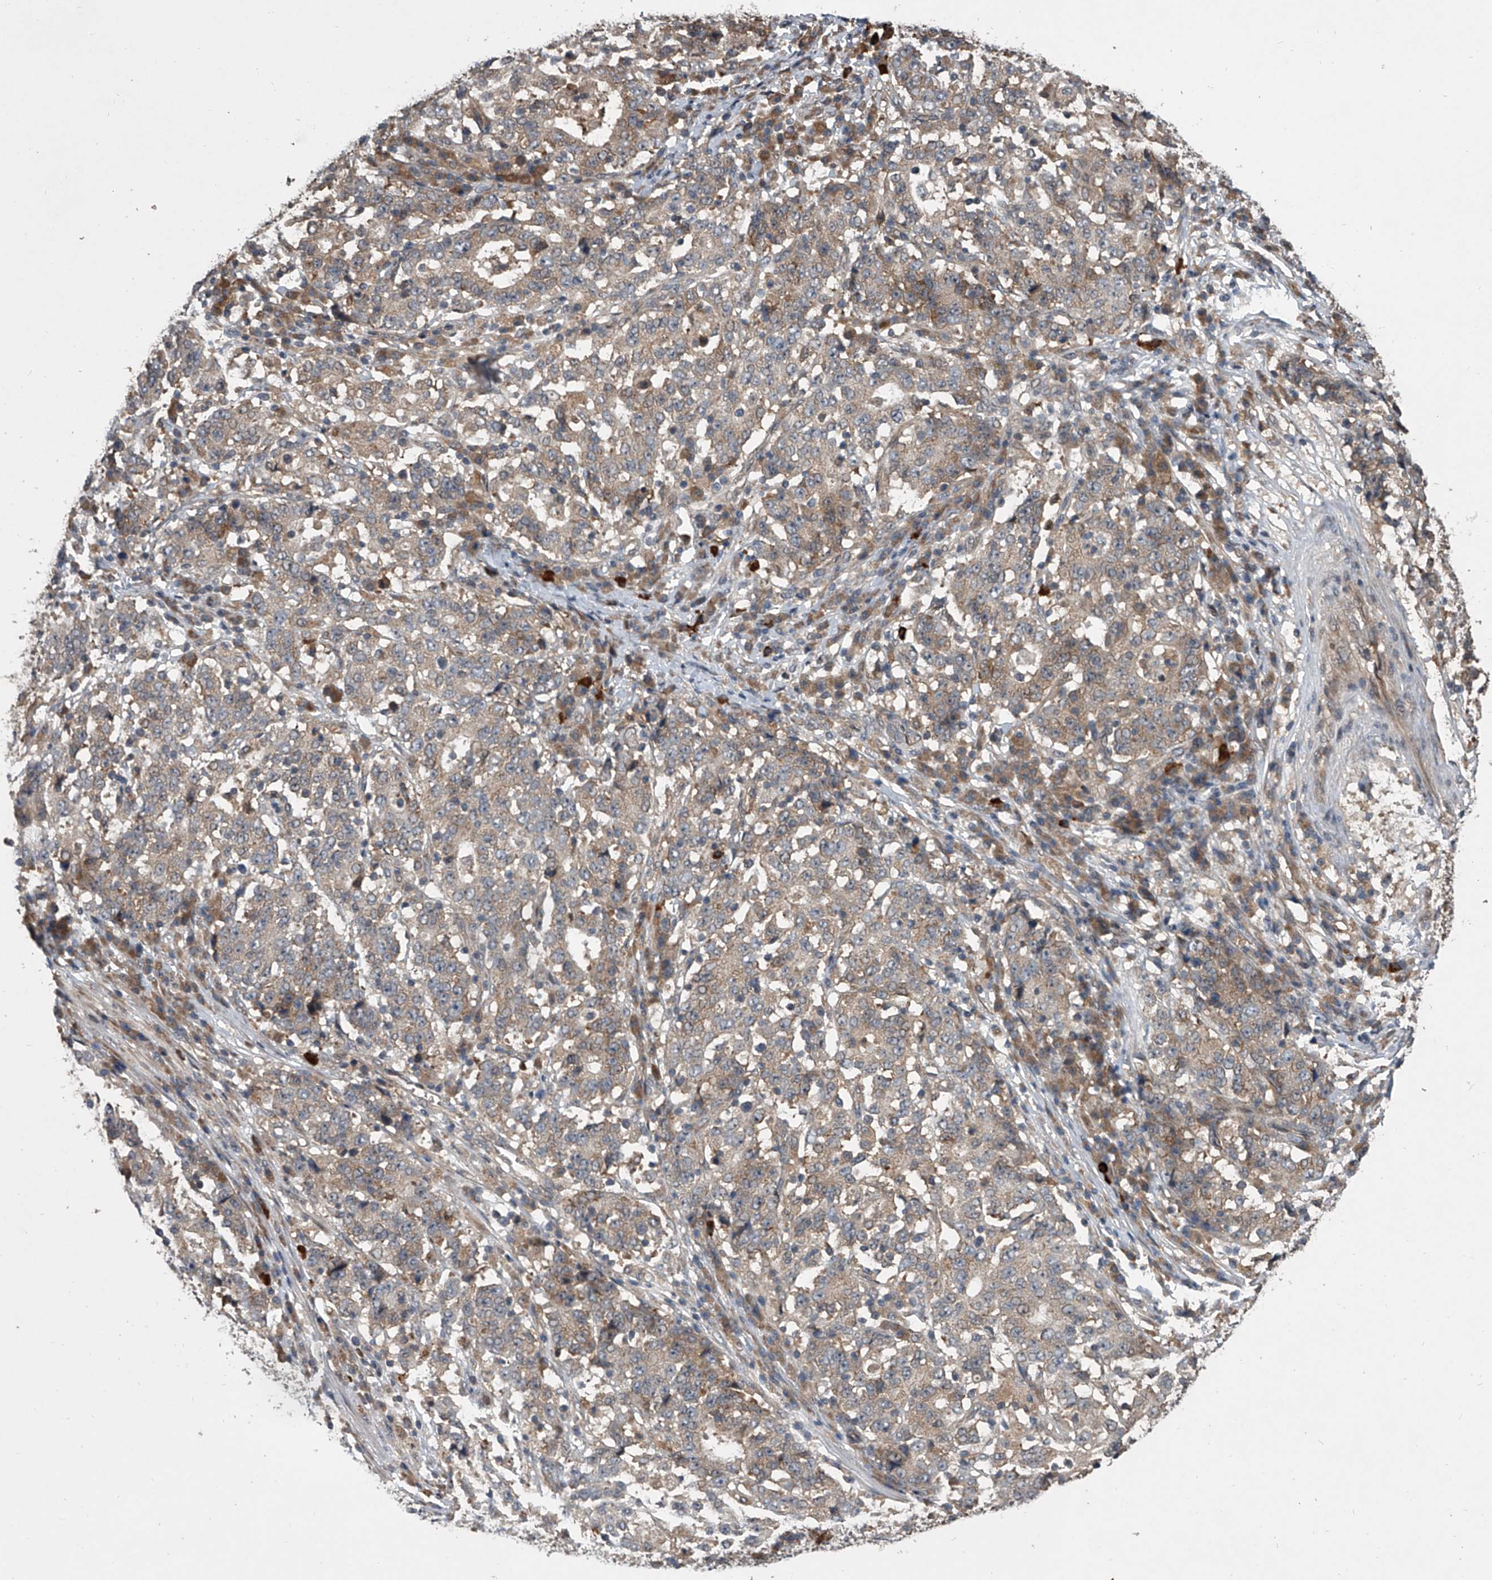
{"staining": {"intensity": "weak", "quantity": "<25%", "location": "cytoplasmic/membranous"}, "tissue": "stomach cancer", "cell_type": "Tumor cells", "image_type": "cancer", "snomed": [{"axis": "morphology", "description": "Adenocarcinoma, NOS"}, {"axis": "topography", "description": "Stomach"}], "caption": "IHC of human stomach cancer shows no staining in tumor cells. (DAB immunohistochemistry, high magnification).", "gene": "GEMIN8", "patient": {"sex": "male", "age": 59}}